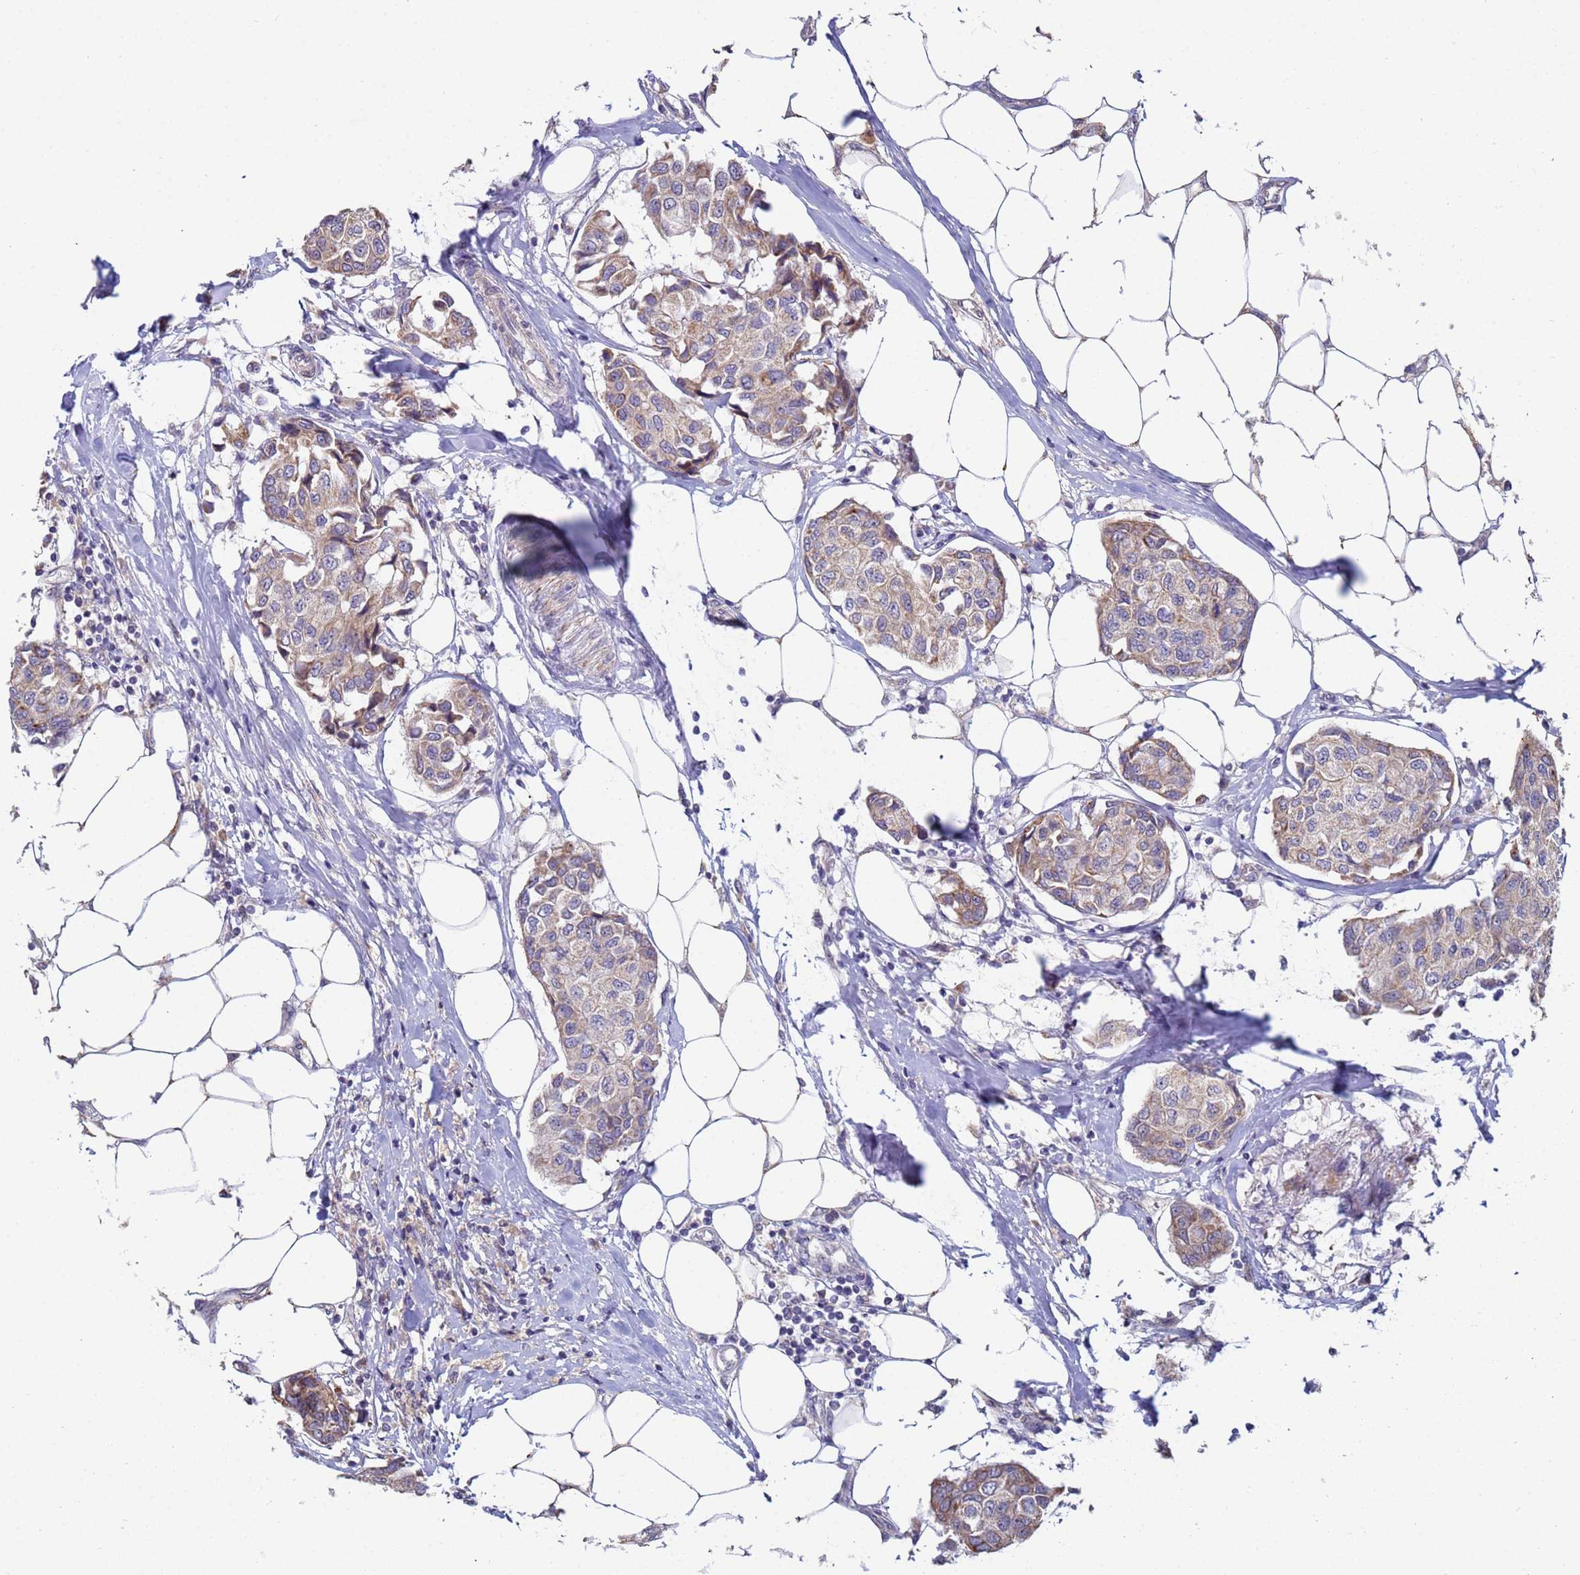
{"staining": {"intensity": "weak", "quantity": "25%-75%", "location": "cytoplasmic/membranous"}, "tissue": "breast cancer", "cell_type": "Tumor cells", "image_type": "cancer", "snomed": [{"axis": "morphology", "description": "Duct carcinoma"}, {"axis": "topography", "description": "Breast"}], "caption": "Brown immunohistochemical staining in human invasive ductal carcinoma (breast) exhibits weak cytoplasmic/membranous positivity in about 25%-75% of tumor cells.", "gene": "CLHC1", "patient": {"sex": "female", "age": 80}}